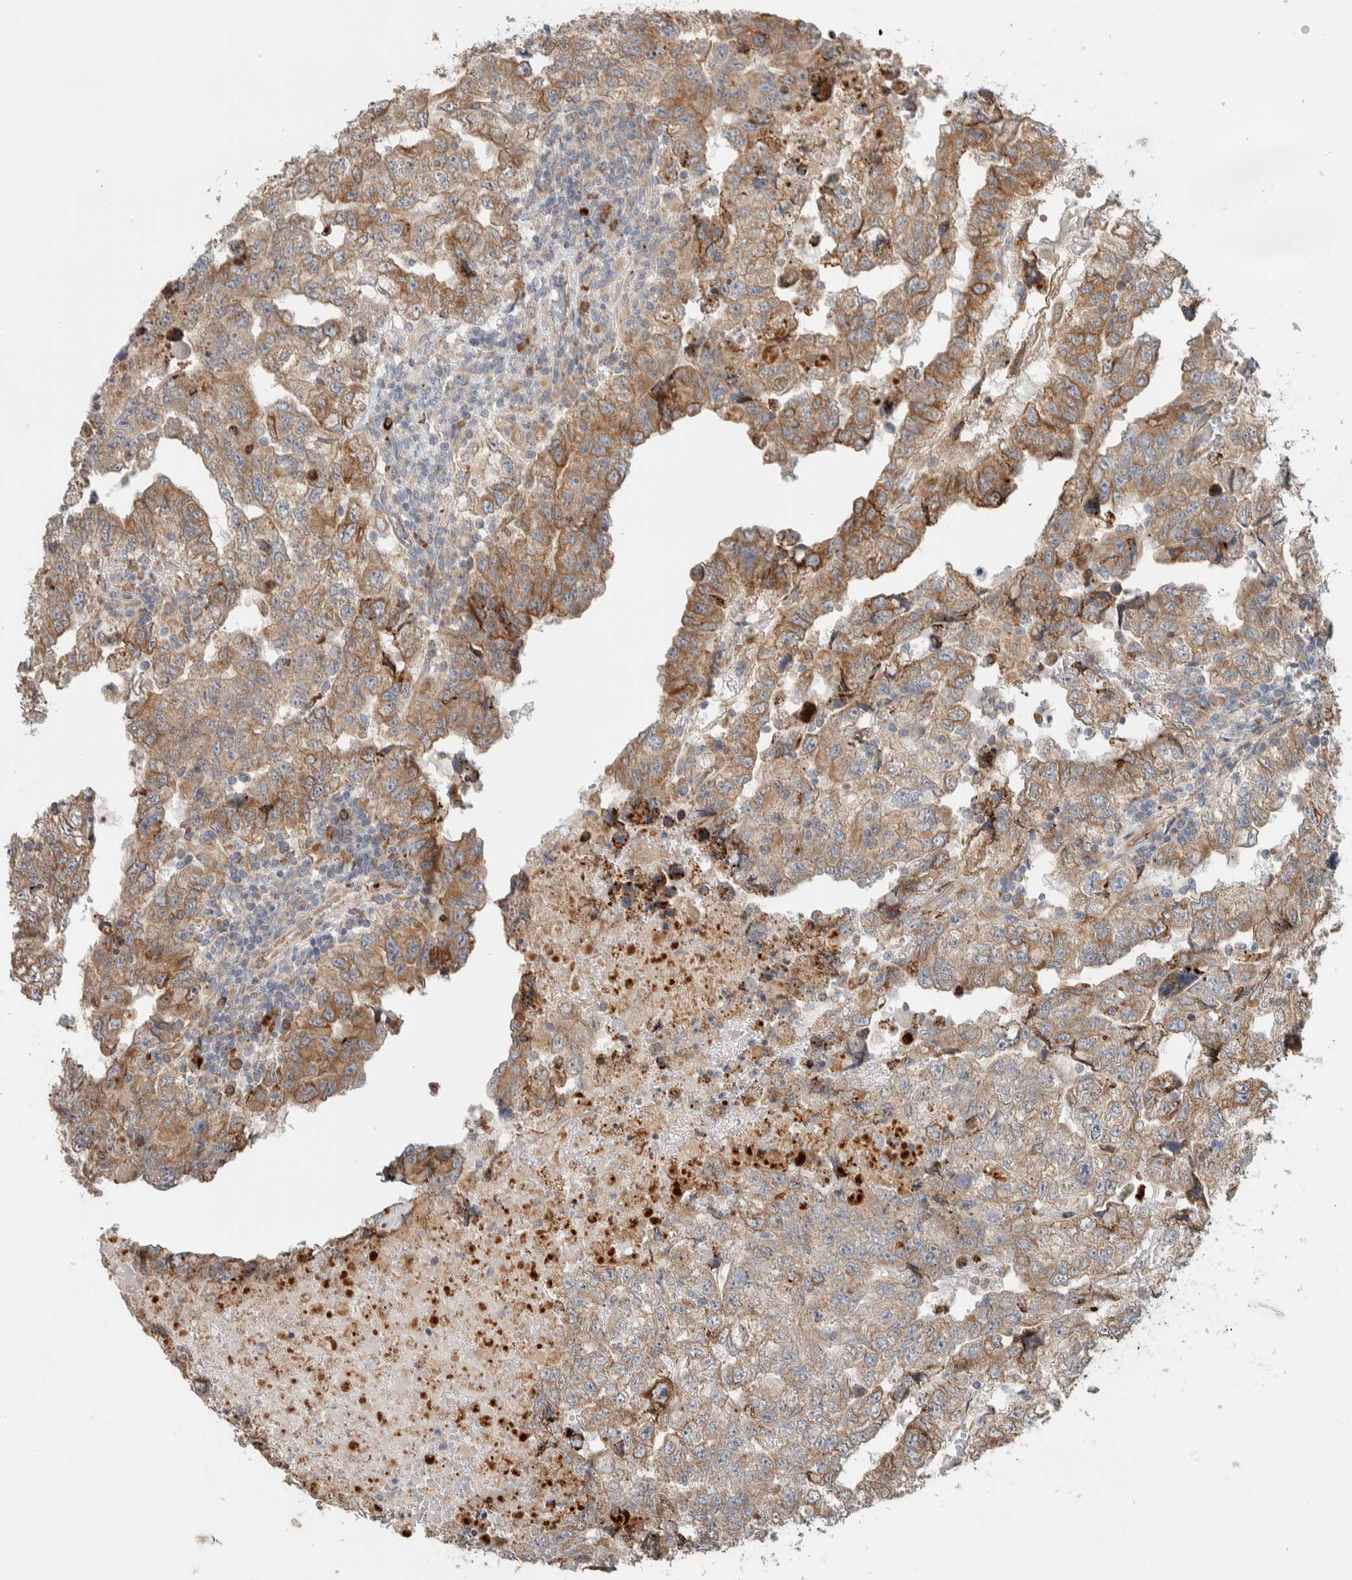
{"staining": {"intensity": "moderate", "quantity": ">75%", "location": "cytoplasmic/membranous"}, "tissue": "testis cancer", "cell_type": "Tumor cells", "image_type": "cancer", "snomed": [{"axis": "morphology", "description": "Carcinoma, Embryonal, NOS"}, {"axis": "topography", "description": "Testis"}], "caption": "There is medium levels of moderate cytoplasmic/membranous positivity in tumor cells of testis cancer (embryonal carcinoma), as demonstrated by immunohistochemical staining (brown color).", "gene": "ADCY8", "patient": {"sex": "male", "age": 36}}